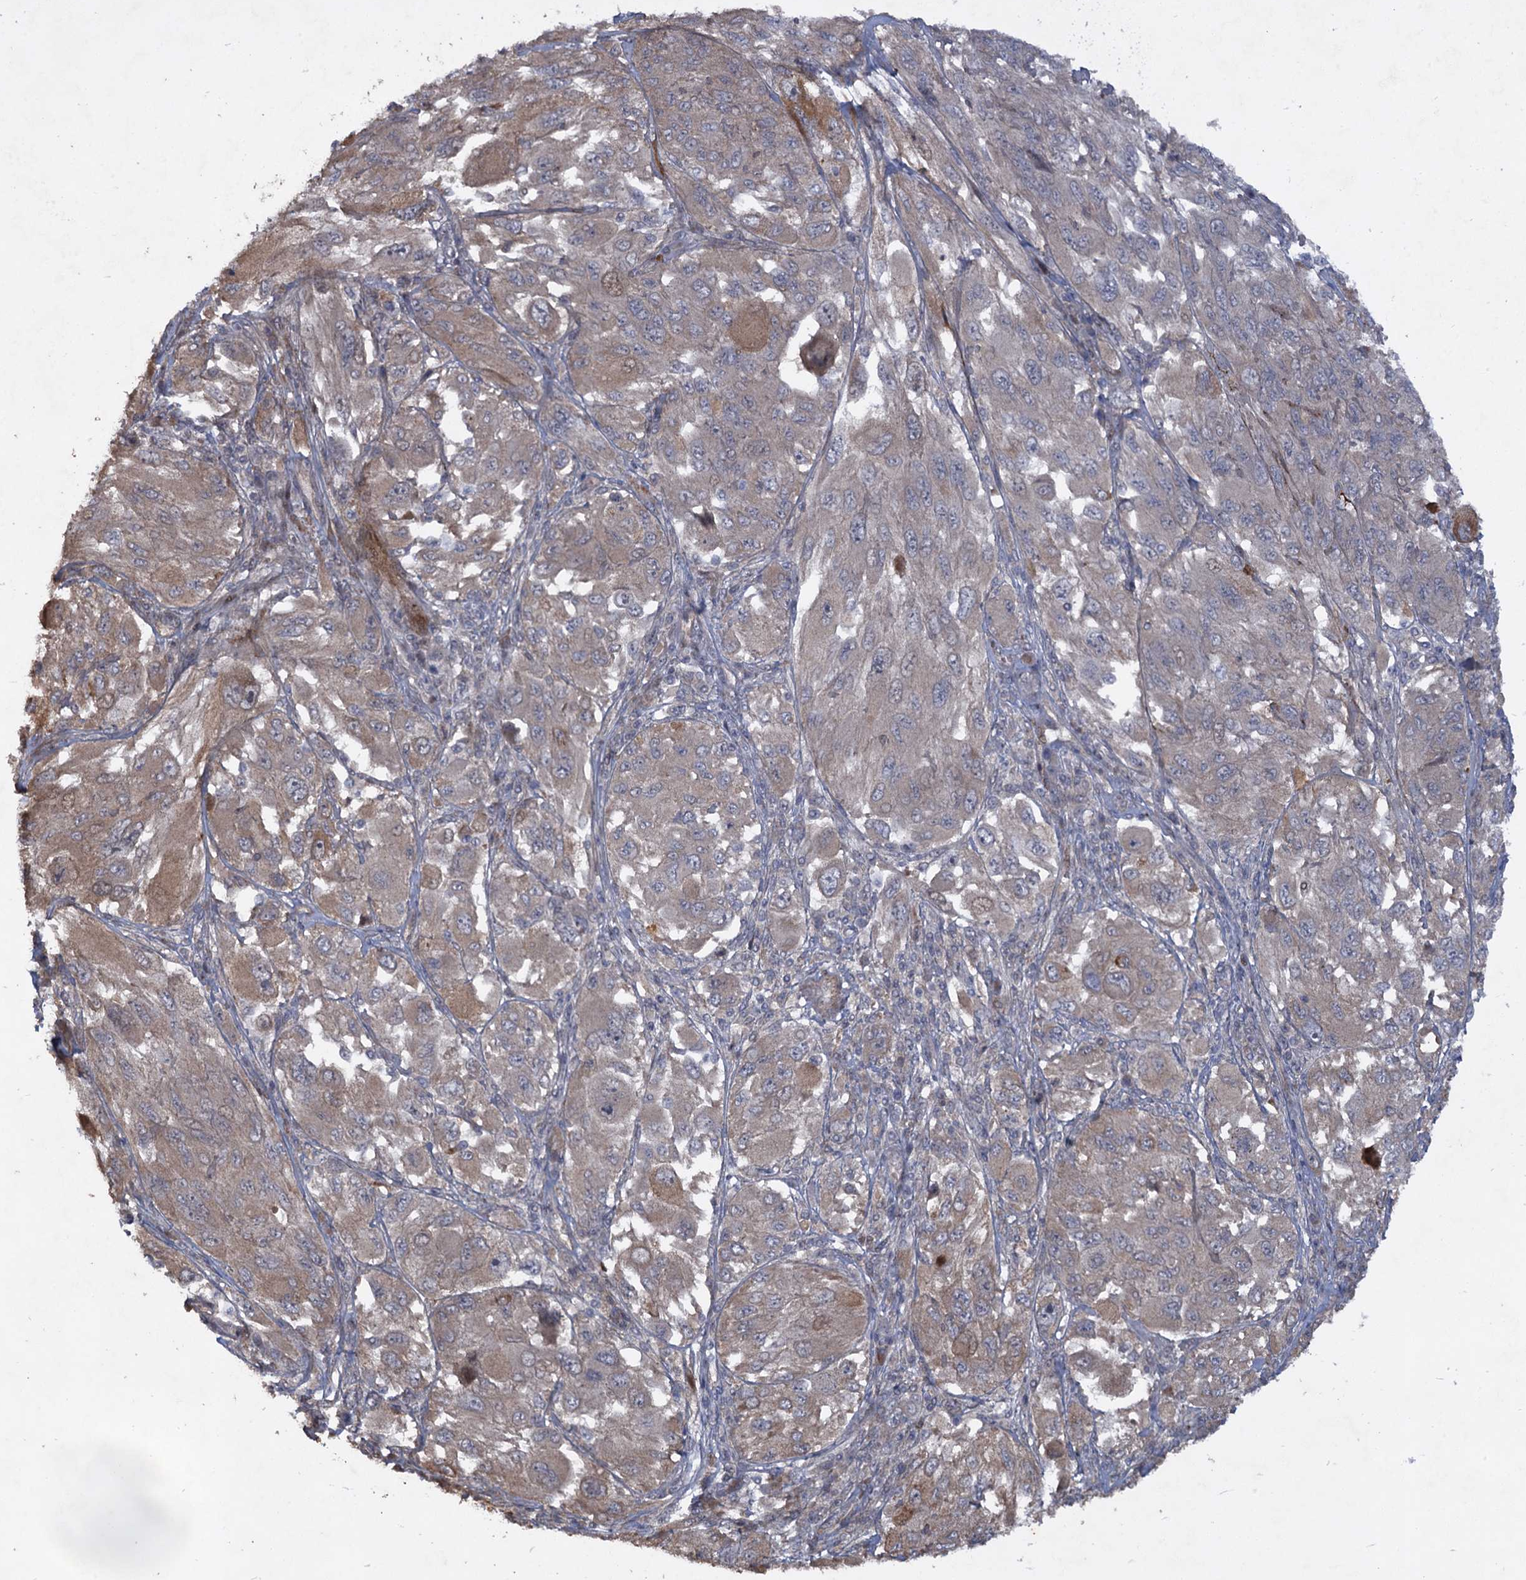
{"staining": {"intensity": "weak", "quantity": "<25%", "location": "cytoplasmic/membranous"}, "tissue": "melanoma", "cell_type": "Tumor cells", "image_type": "cancer", "snomed": [{"axis": "morphology", "description": "Malignant melanoma, NOS"}, {"axis": "topography", "description": "Skin"}], "caption": "Immunohistochemistry (IHC) micrograph of human melanoma stained for a protein (brown), which reveals no positivity in tumor cells.", "gene": "NUDT22", "patient": {"sex": "female", "age": 91}}